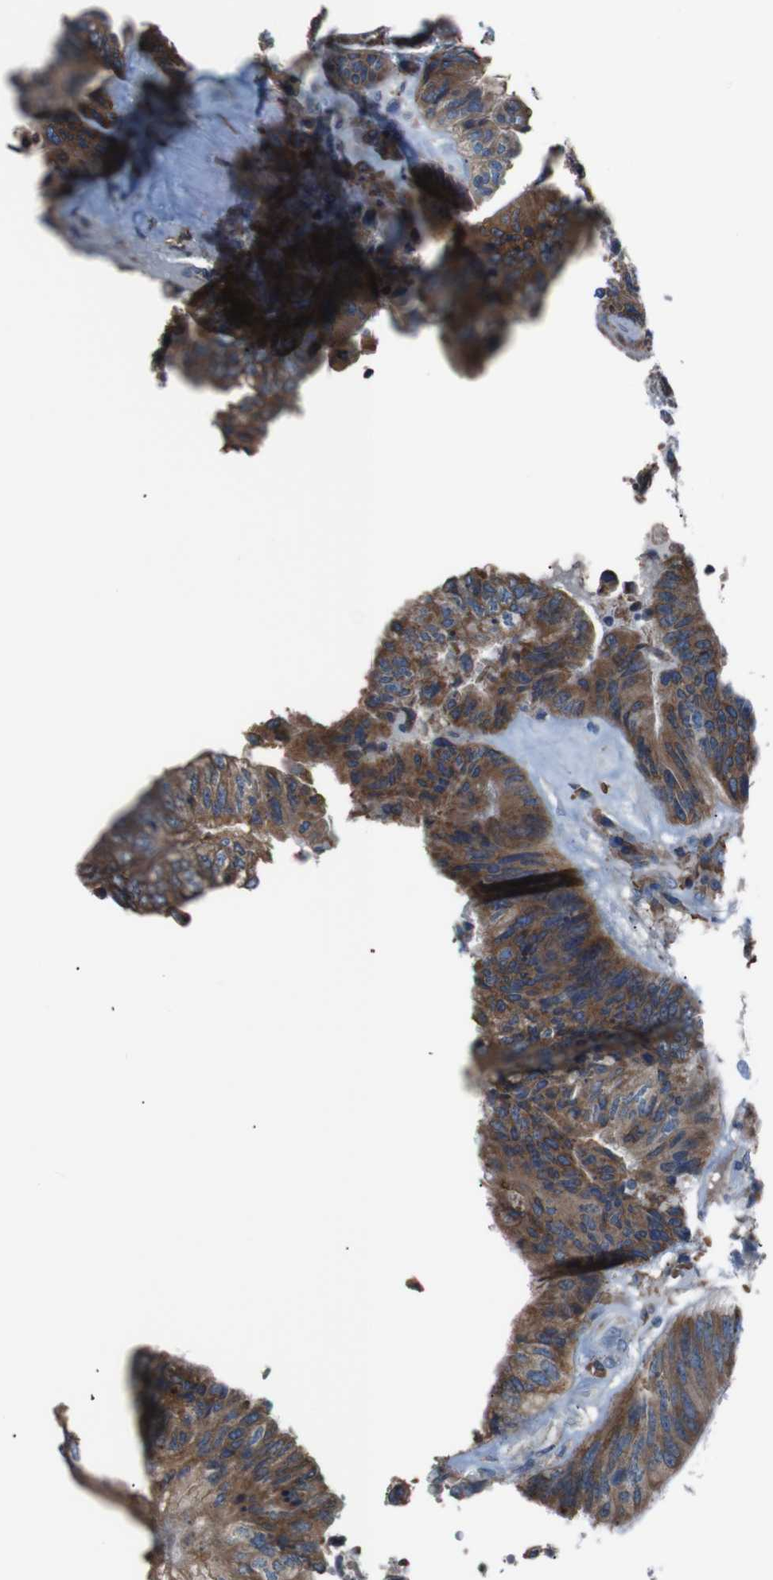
{"staining": {"intensity": "moderate", "quantity": ">75%", "location": "cytoplasmic/membranous"}, "tissue": "colorectal cancer", "cell_type": "Tumor cells", "image_type": "cancer", "snomed": [{"axis": "morphology", "description": "Adenocarcinoma, NOS"}, {"axis": "topography", "description": "Rectum"}], "caption": "An image of colorectal cancer stained for a protein reveals moderate cytoplasmic/membranous brown staining in tumor cells.", "gene": "SIGMAR1", "patient": {"sex": "male", "age": 72}}